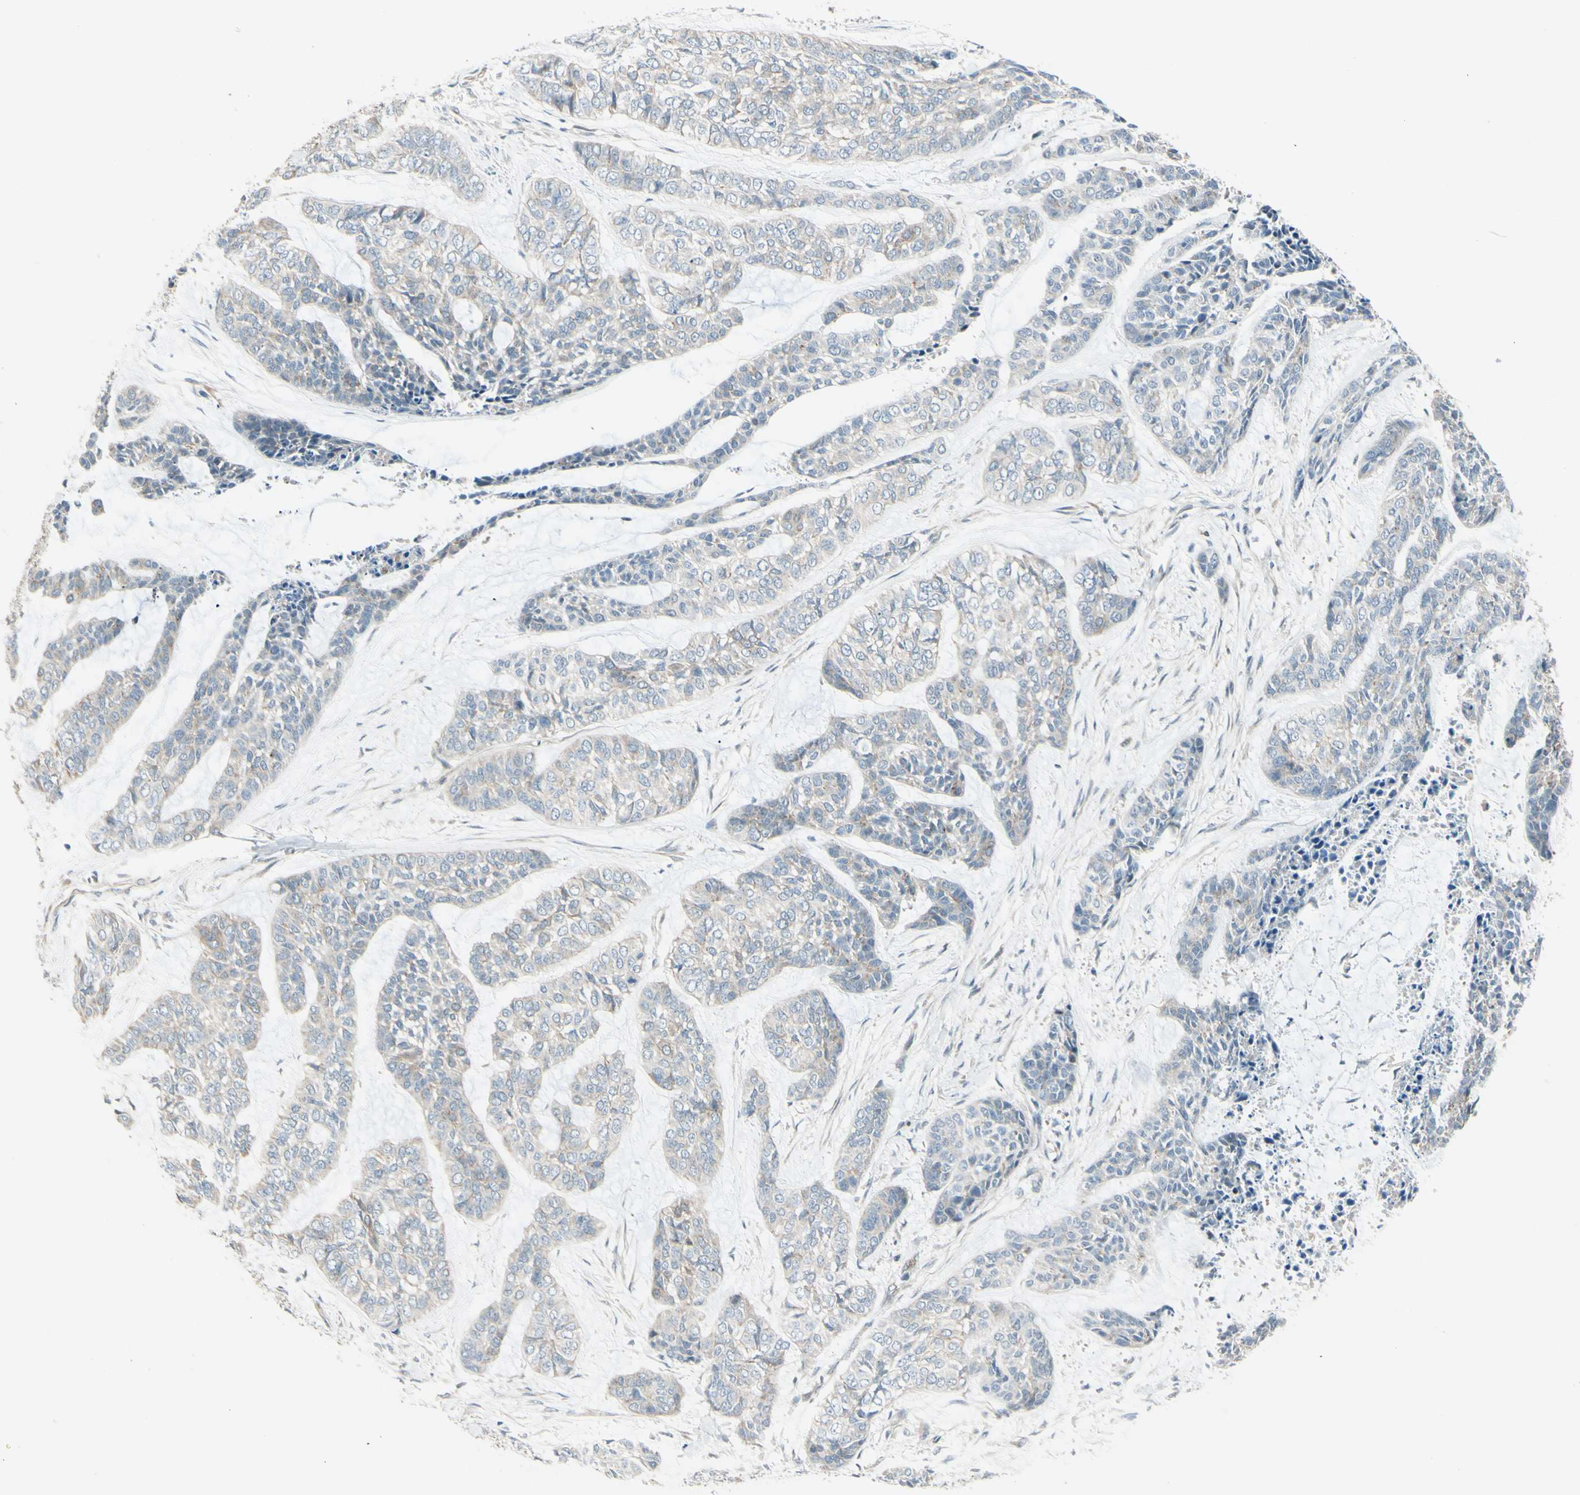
{"staining": {"intensity": "weak", "quantity": "25%-75%", "location": "cytoplasmic/membranous"}, "tissue": "skin cancer", "cell_type": "Tumor cells", "image_type": "cancer", "snomed": [{"axis": "morphology", "description": "Basal cell carcinoma"}, {"axis": "topography", "description": "Skin"}], "caption": "Immunohistochemistry (IHC) (DAB) staining of skin basal cell carcinoma shows weak cytoplasmic/membranous protein staining in about 25%-75% of tumor cells. (DAB (3,3'-diaminobenzidine) IHC with brightfield microscopy, high magnification).", "gene": "LMTK2", "patient": {"sex": "female", "age": 64}}